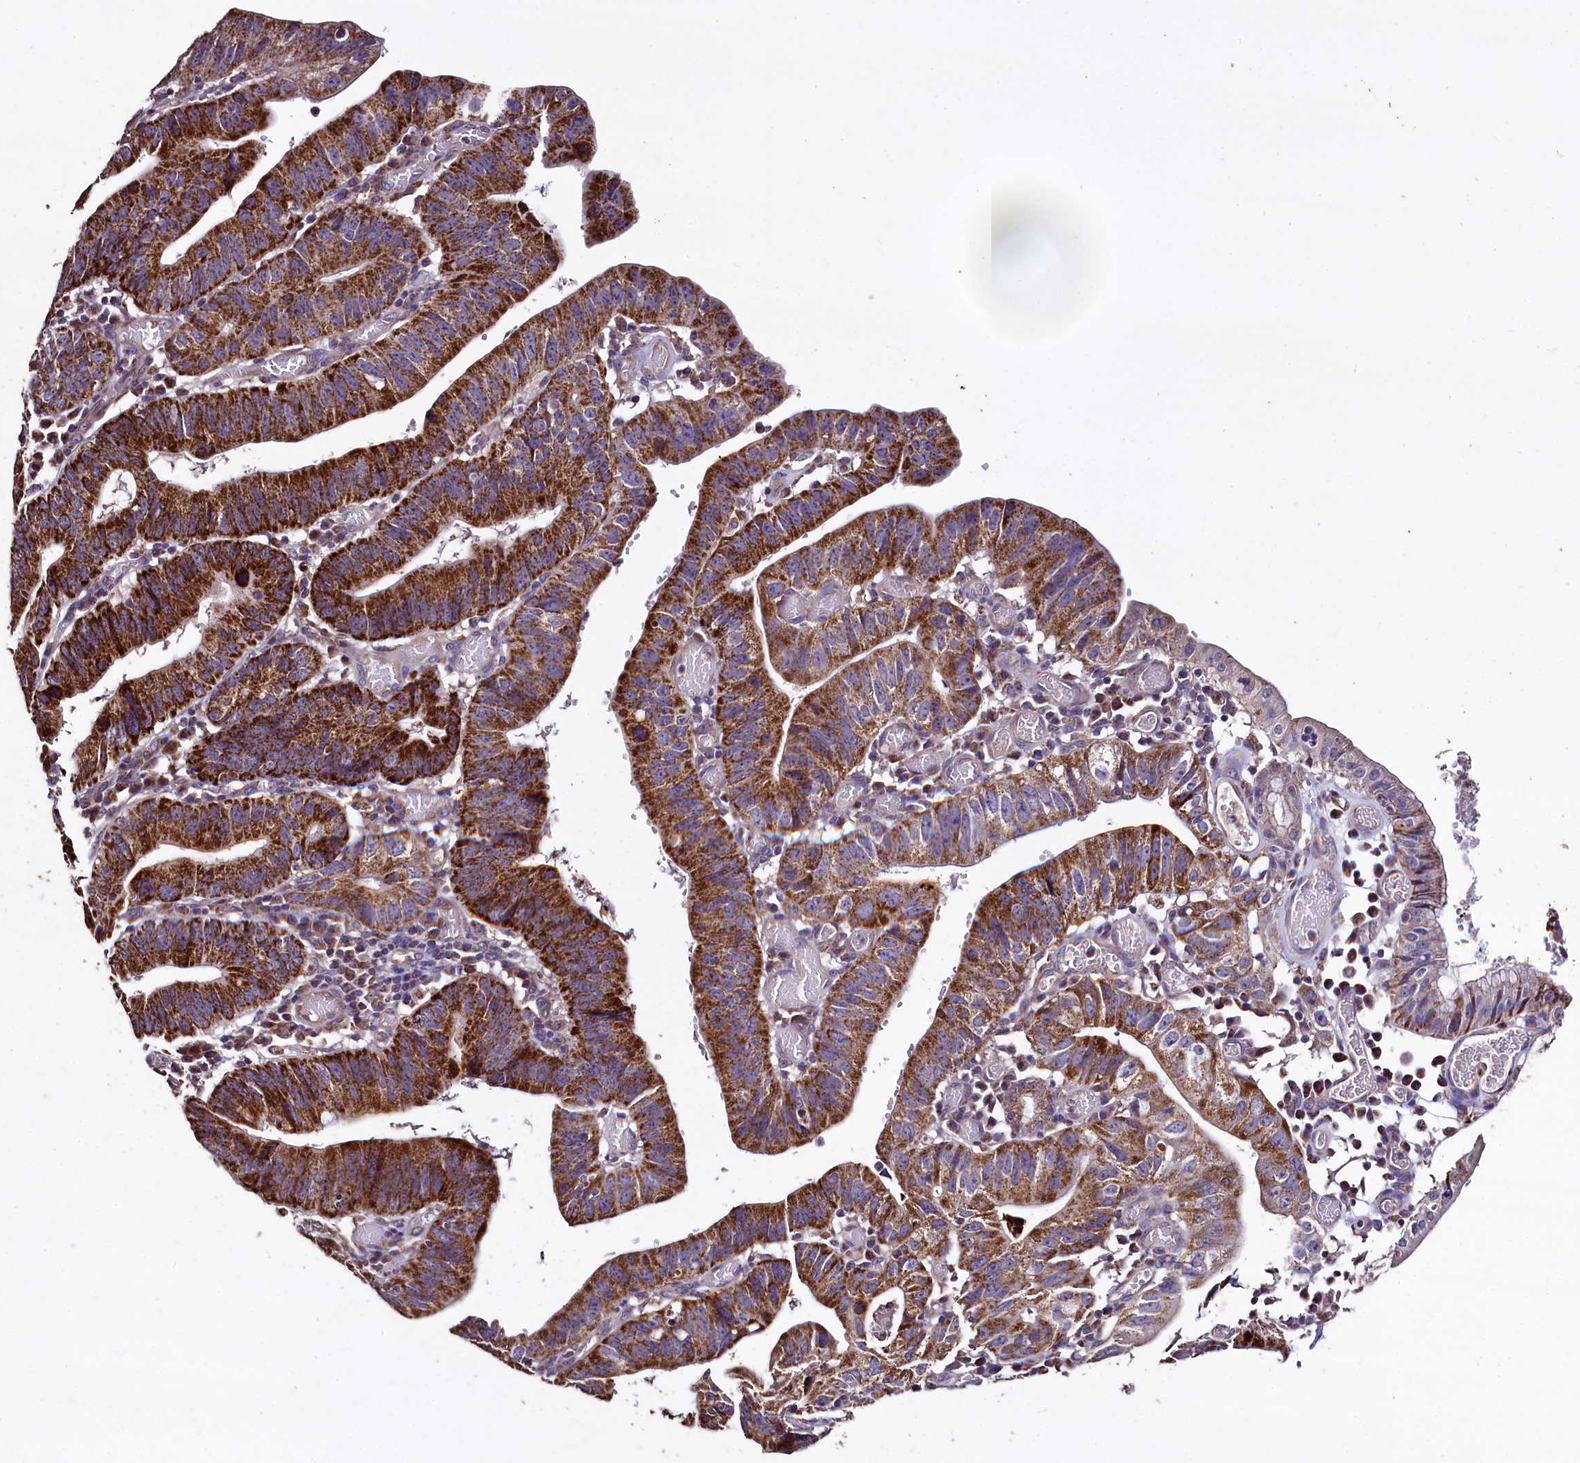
{"staining": {"intensity": "strong", "quantity": ">75%", "location": "cytoplasmic/membranous"}, "tissue": "stomach cancer", "cell_type": "Tumor cells", "image_type": "cancer", "snomed": [{"axis": "morphology", "description": "Adenocarcinoma, NOS"}, {"axis": "topography", "description": "Stomach"}], "caption": "Immunohistochemistry (IHC) of adenocarcinoma (stomach) demonstrates high levels of strong cytoplasmic/membranous staining in approximately >75% of tumor cells.", "gene": "COQ9", "patient": {"sex": "male", "age": 59}}